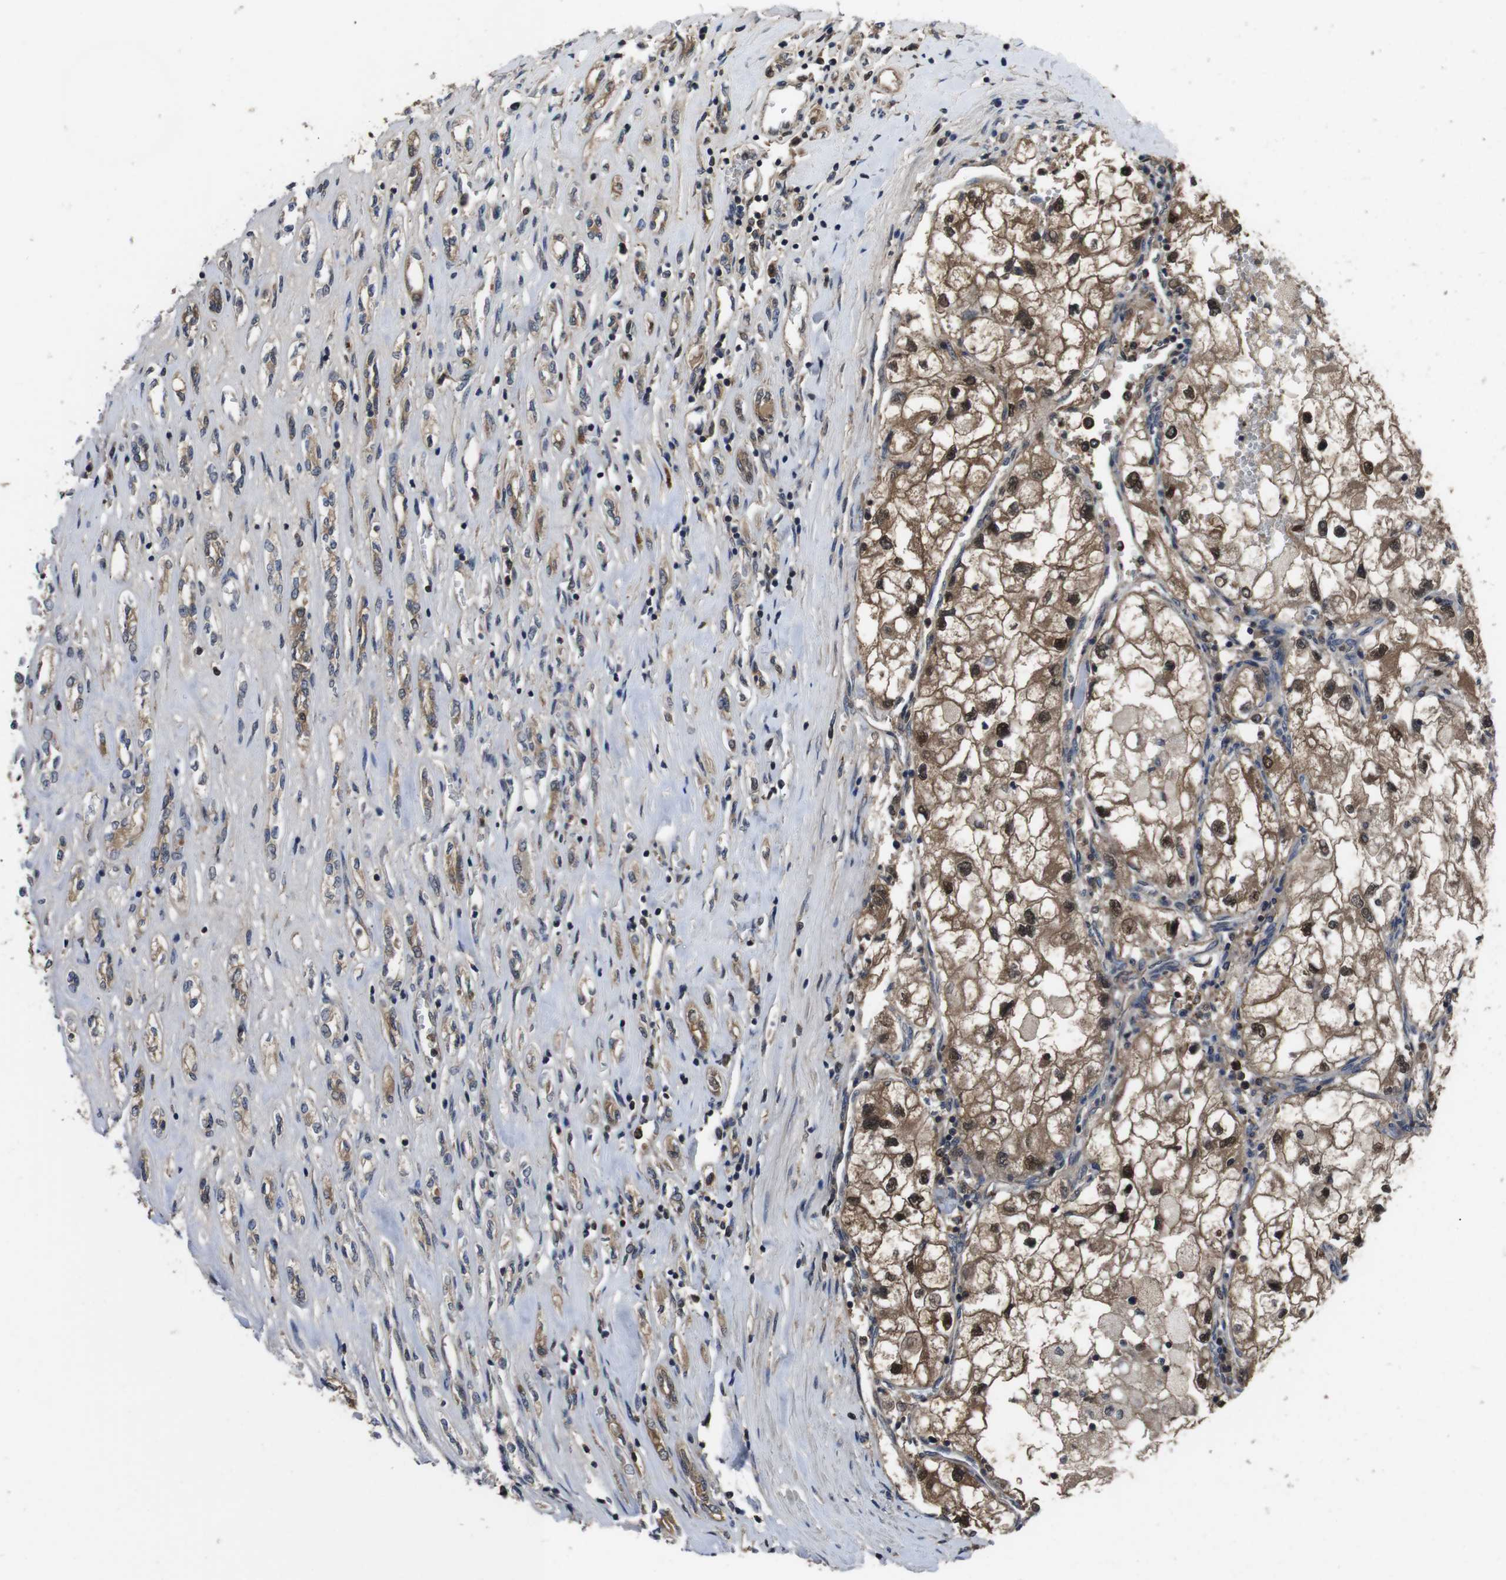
{"staining": {"intensity": "moderate", "quantity": ">75%", "location": "cytoplasmic/membranous,nuclear"}, "tissue": "renal cancer", "cell_type": "Tumor cells", "image_type": "cancer", "snomed": [{"axis": "morphology", "description": "Adenocarcinoma, NOS"}, {"axis": "topography", "description": "Kidney"}], "caption": "Immunohistochemical staining of renal adenocarcinoma exhibits medium levels of moderate cytoplasmic/membranous and nuclear expression in about >75% of tumor cells. (DAB = brown stain, brightfield microscopy at high magnification).", "gene": "CXCL11", "patient": {"sex": "female", "age": 70}}